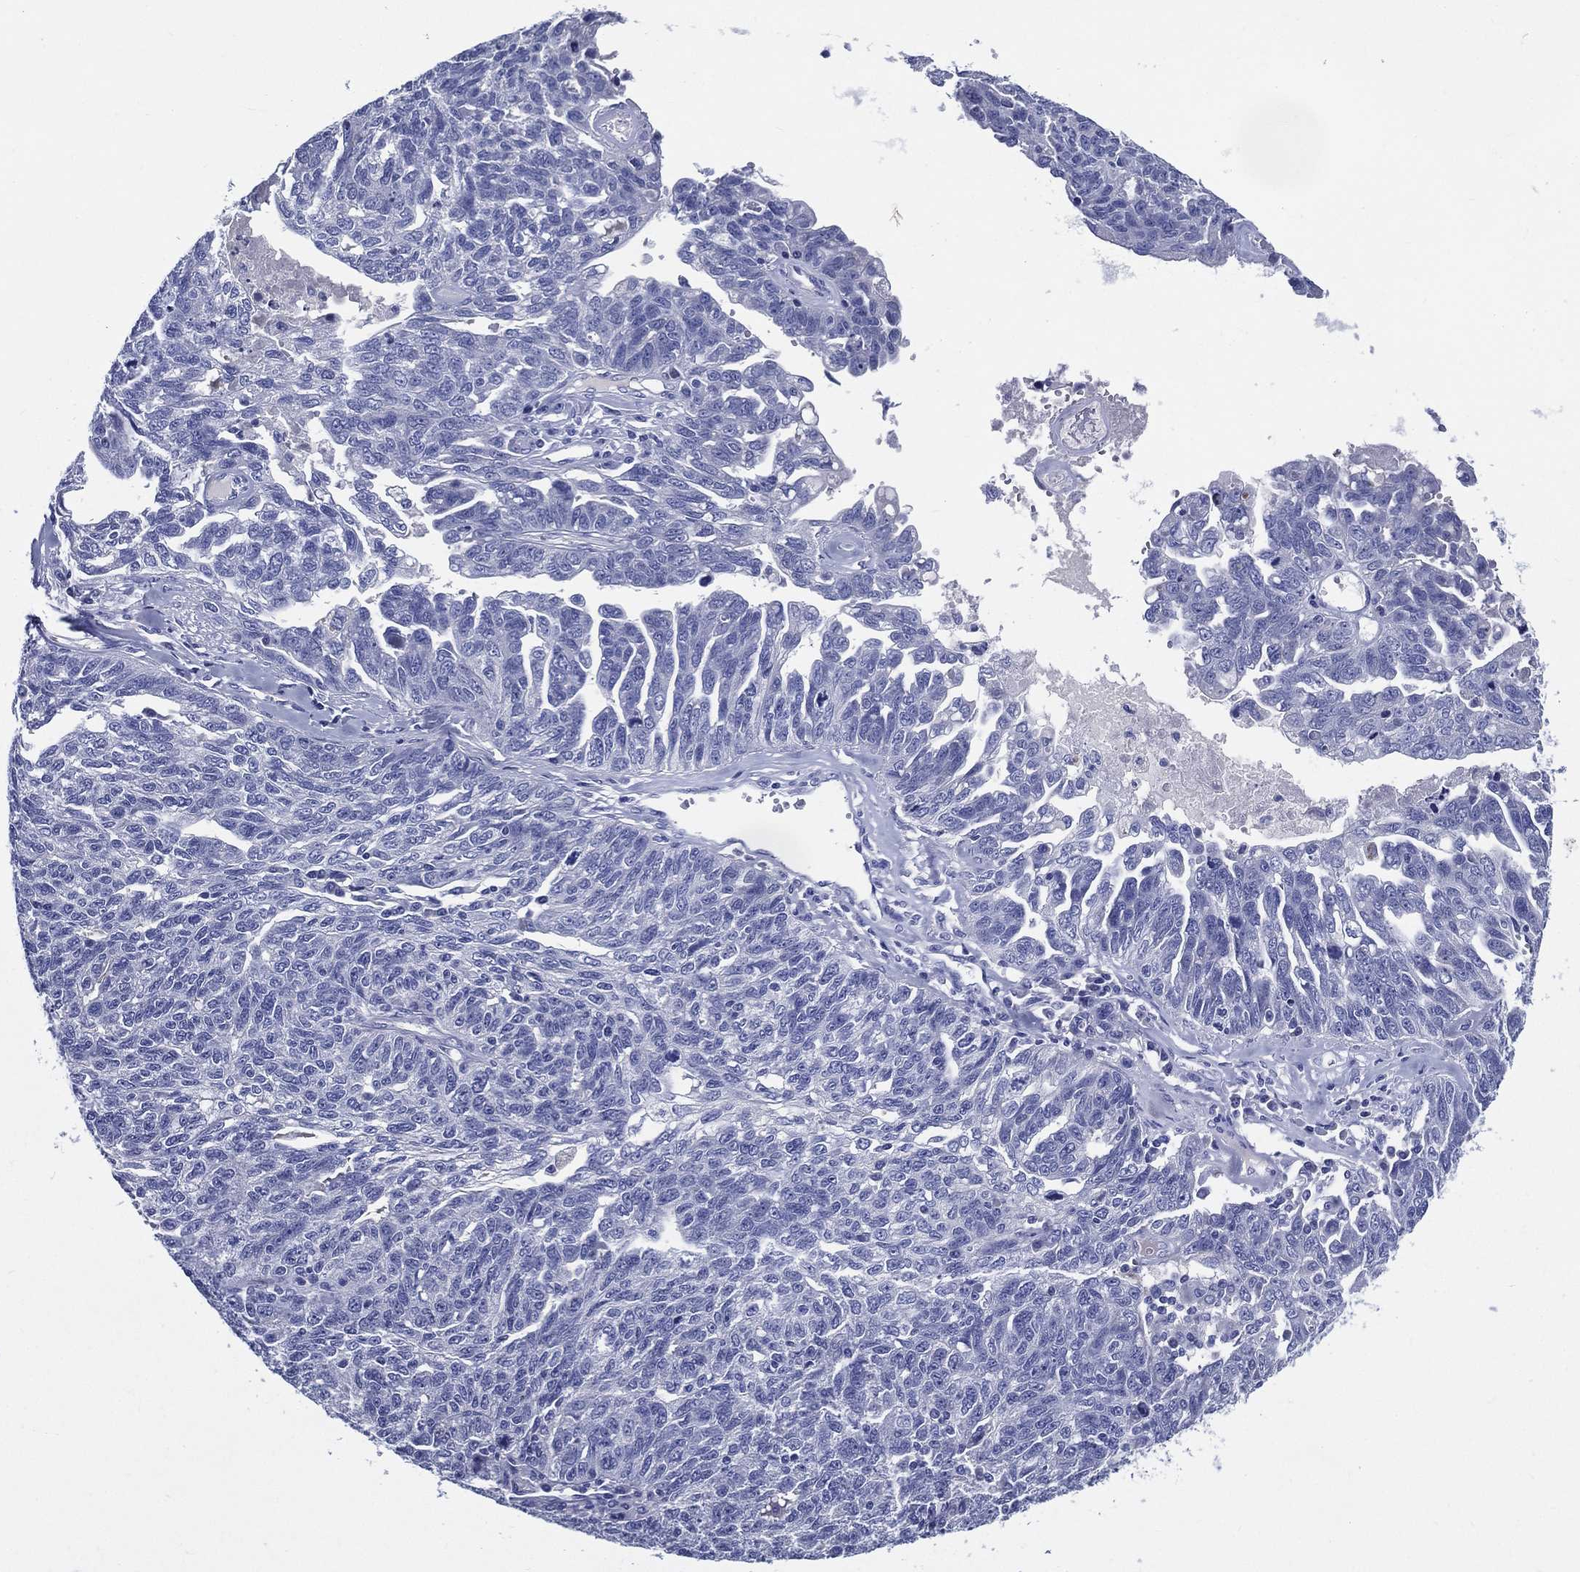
{"staining": {"intensity": "negative", "quantity": "none", "location": "none"}, "tissue": "ovarian cancer", "cell_type": "Tumor cells", "image_type": "cancer", "snomed": [{"axis": "morphology", "description": "Cystadenocarcinoma, serous, NOS"}, {"axis": "topography", "description": "Ovary"}], "caption": "This is an immunohistochemistry image of ovarian serous cystadenocarcinoma. There is no expression in tumor cells.", "gene": "ACE2", "patient": {"sex": "female", "age": 71}}